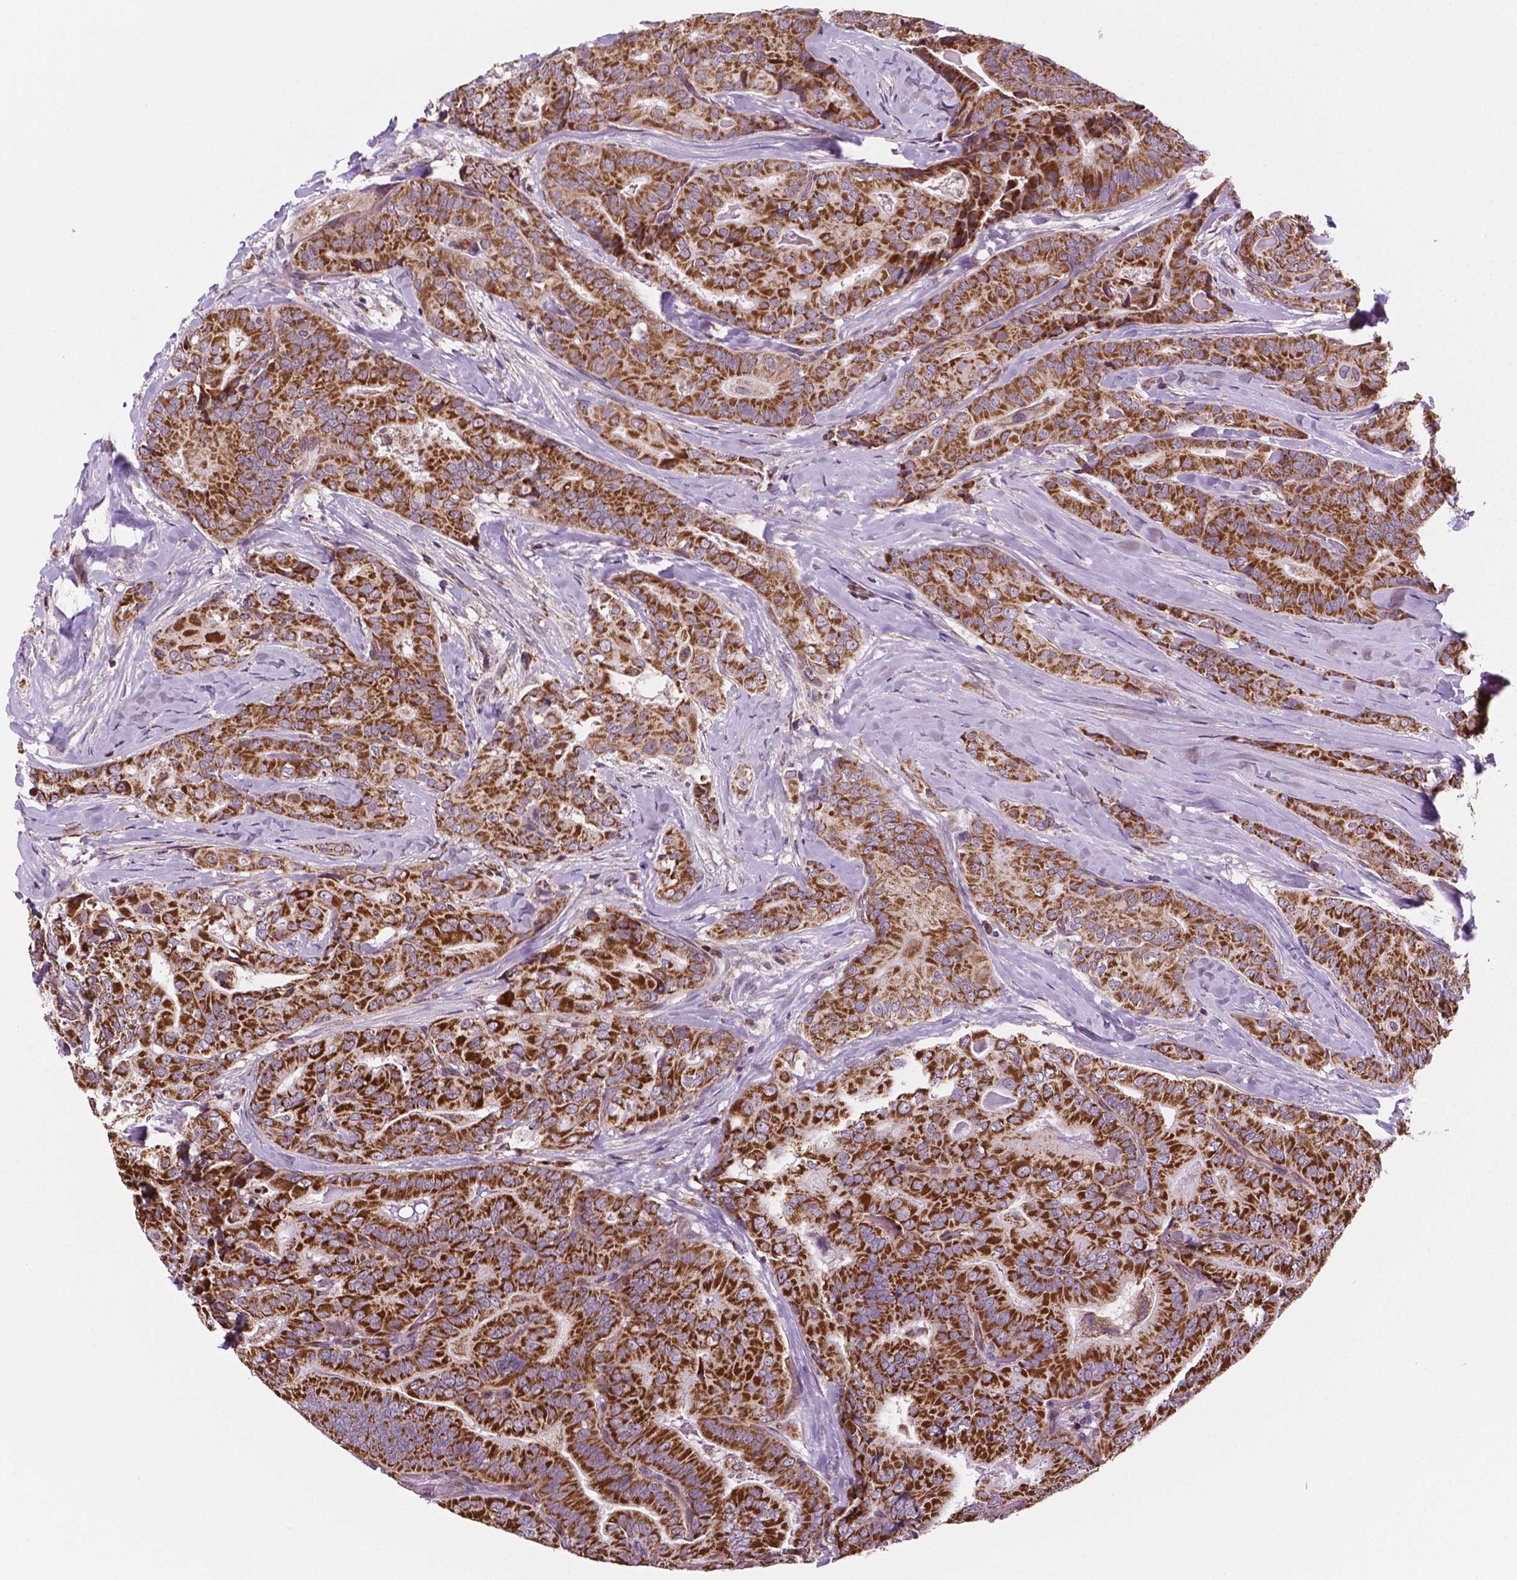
{"staining": {"intensity": "strong", "quantity": ">75%", "location": "cytoplasmic/membranous"}, "tissue": "thyroid cancer", "cell_type": "Tumor cells", "image_type": "cancer", "snomed": [{"axis": "morphology", "description": "Papillary adenocarcinoma, NOS"}, {"axis": "topography", "description": "Thyroid gland"}], "caption": "Brown immunohistochemical staining in human thyroid cancer demonstrates strong cytoplasmic/membranous positivity in about >75% of tumor cells.", "gene": "GEMIN4", "patient": {"sex": "male", "age": 61}}